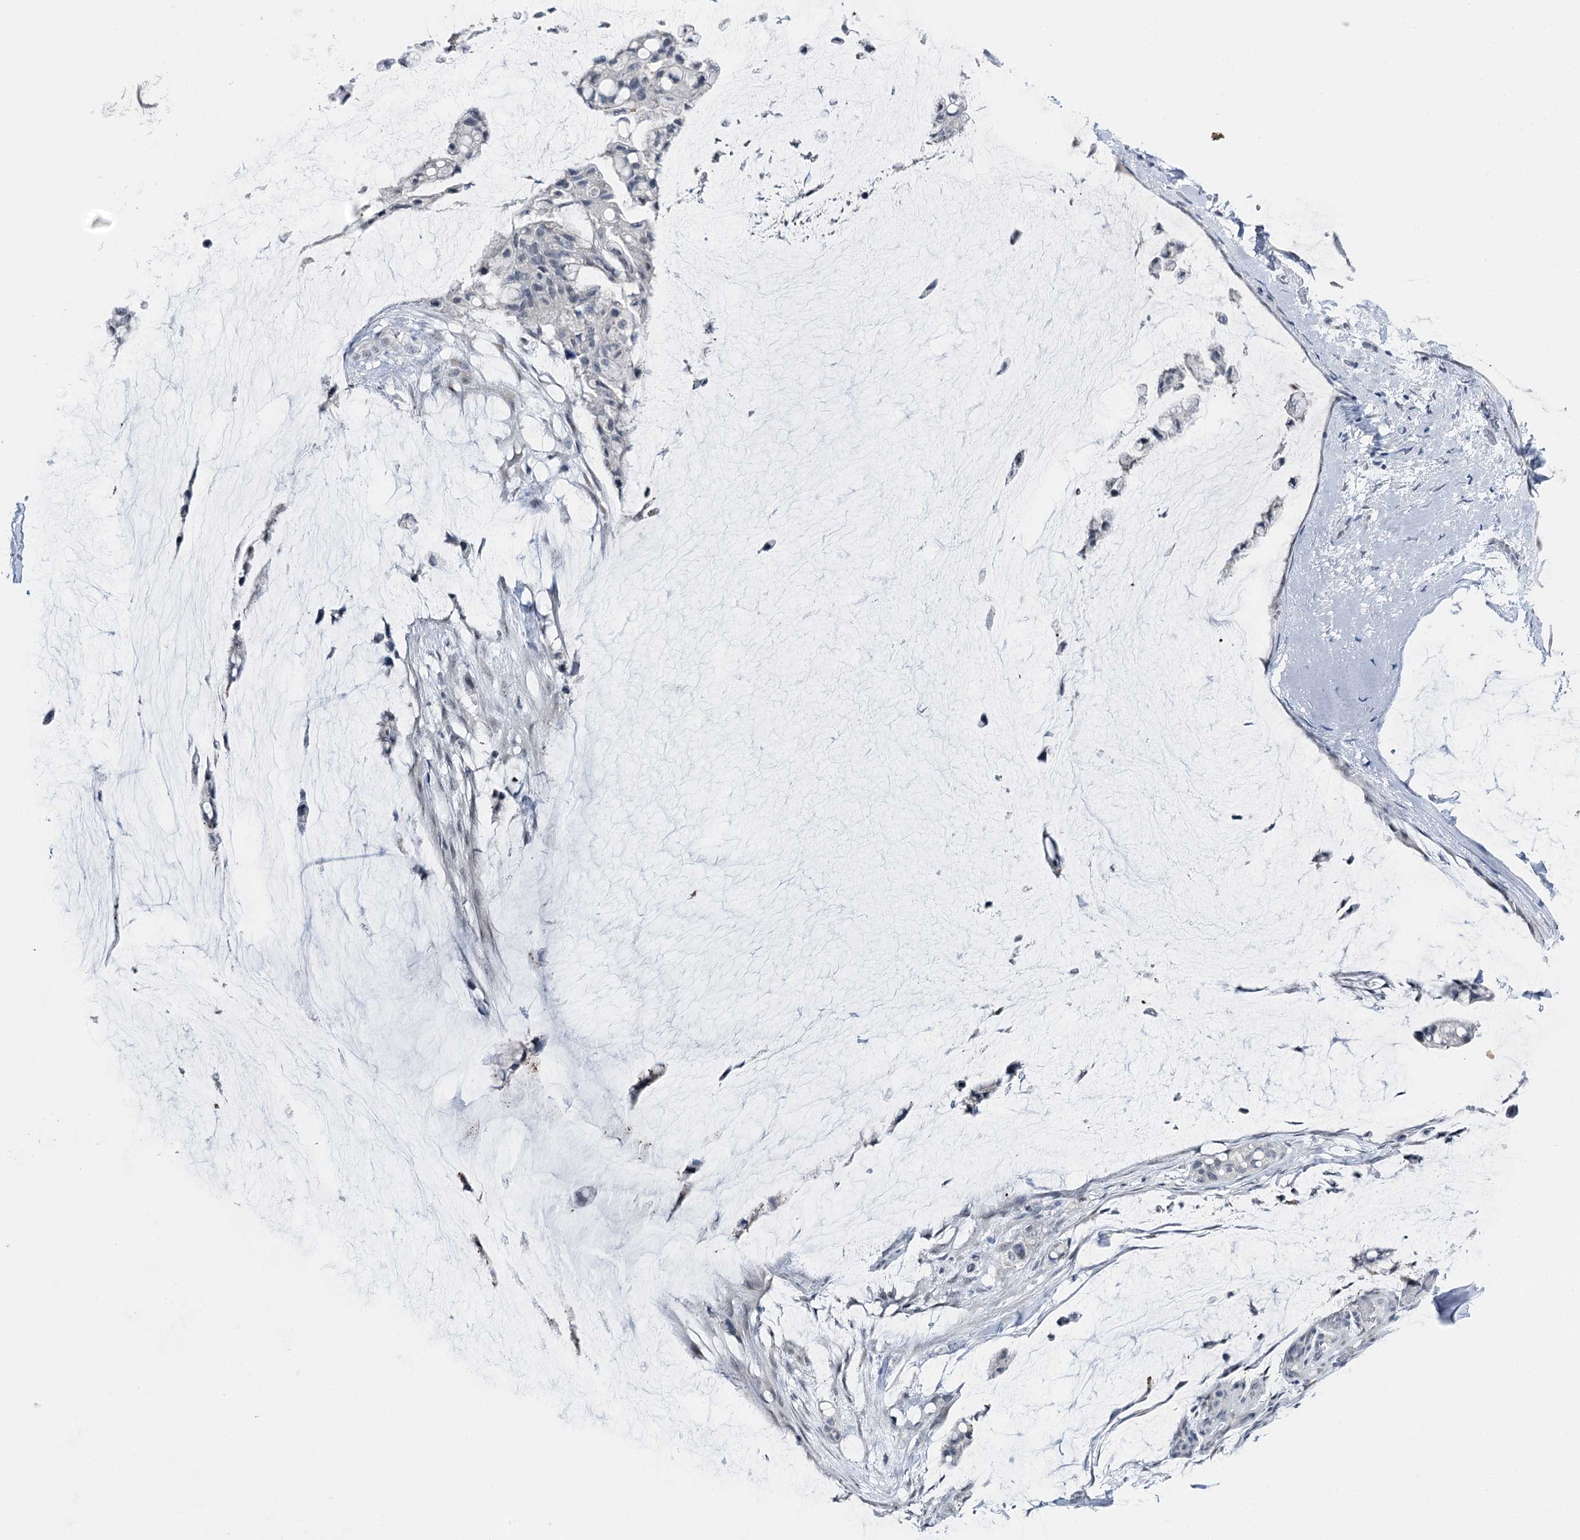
{"staining": {"intensity": "negative", "quantity": "none", "location": "none"}, "tissue": "ovarian cancer", "cell_type": "Tumor cells", "image_type": "cancer", "snomed": [{"axis": "morphology", "description": "Cystadenocarcinoma, mucinous, NOS"}, {"axis": "topography", "description": "Ovary"}], "caption": "IHC micrograph of neoplastic tissue: ovarian cancer (mucinous cystadenocarcinoma) stained with DAB (3,3'-diaminobenzidine) demonstrates no significant protein positivity in tumor cells.", "gene": "STEEP1", "patient": {"sex": "female", "age": 39}}